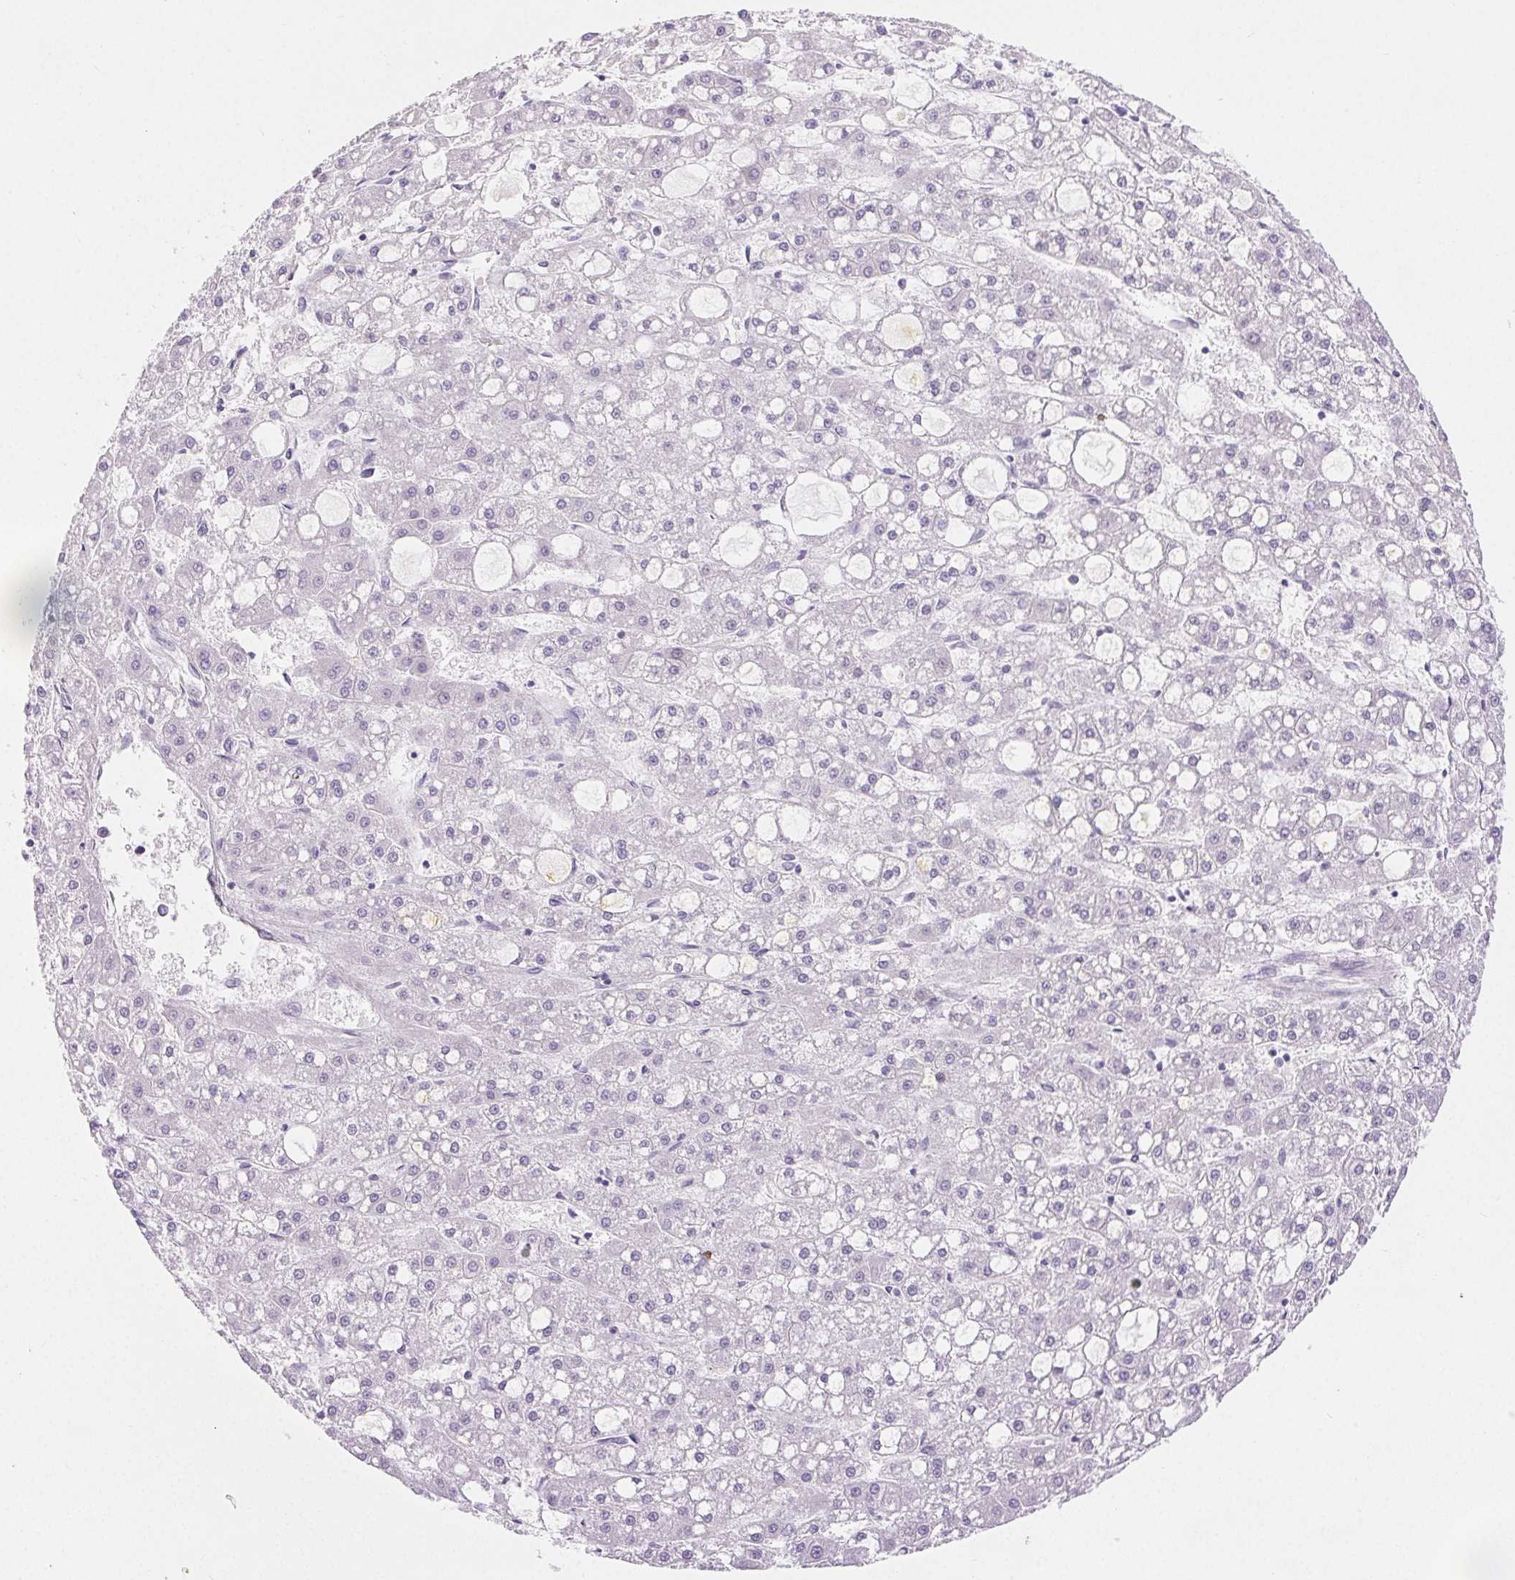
{"staining": {"intensity": "negative", "quantity": "none", "location": "none"}, "tissue": "liver cancer", "cell_type": "Tumor cells", "image_type": "cancer", "snomed": [{"axis": "morphology", "description": "Carcinoma, Hepatocellular, NOS"}, {"axis": "topography", "description": "Liver"}], "caption": "Immunohistochemistry (IHC) of liver hepatocellular carcinoma displays no expression in tumor cells.", "gene": "CLDN16", "patient": {"sex": "male", "age": 67}}